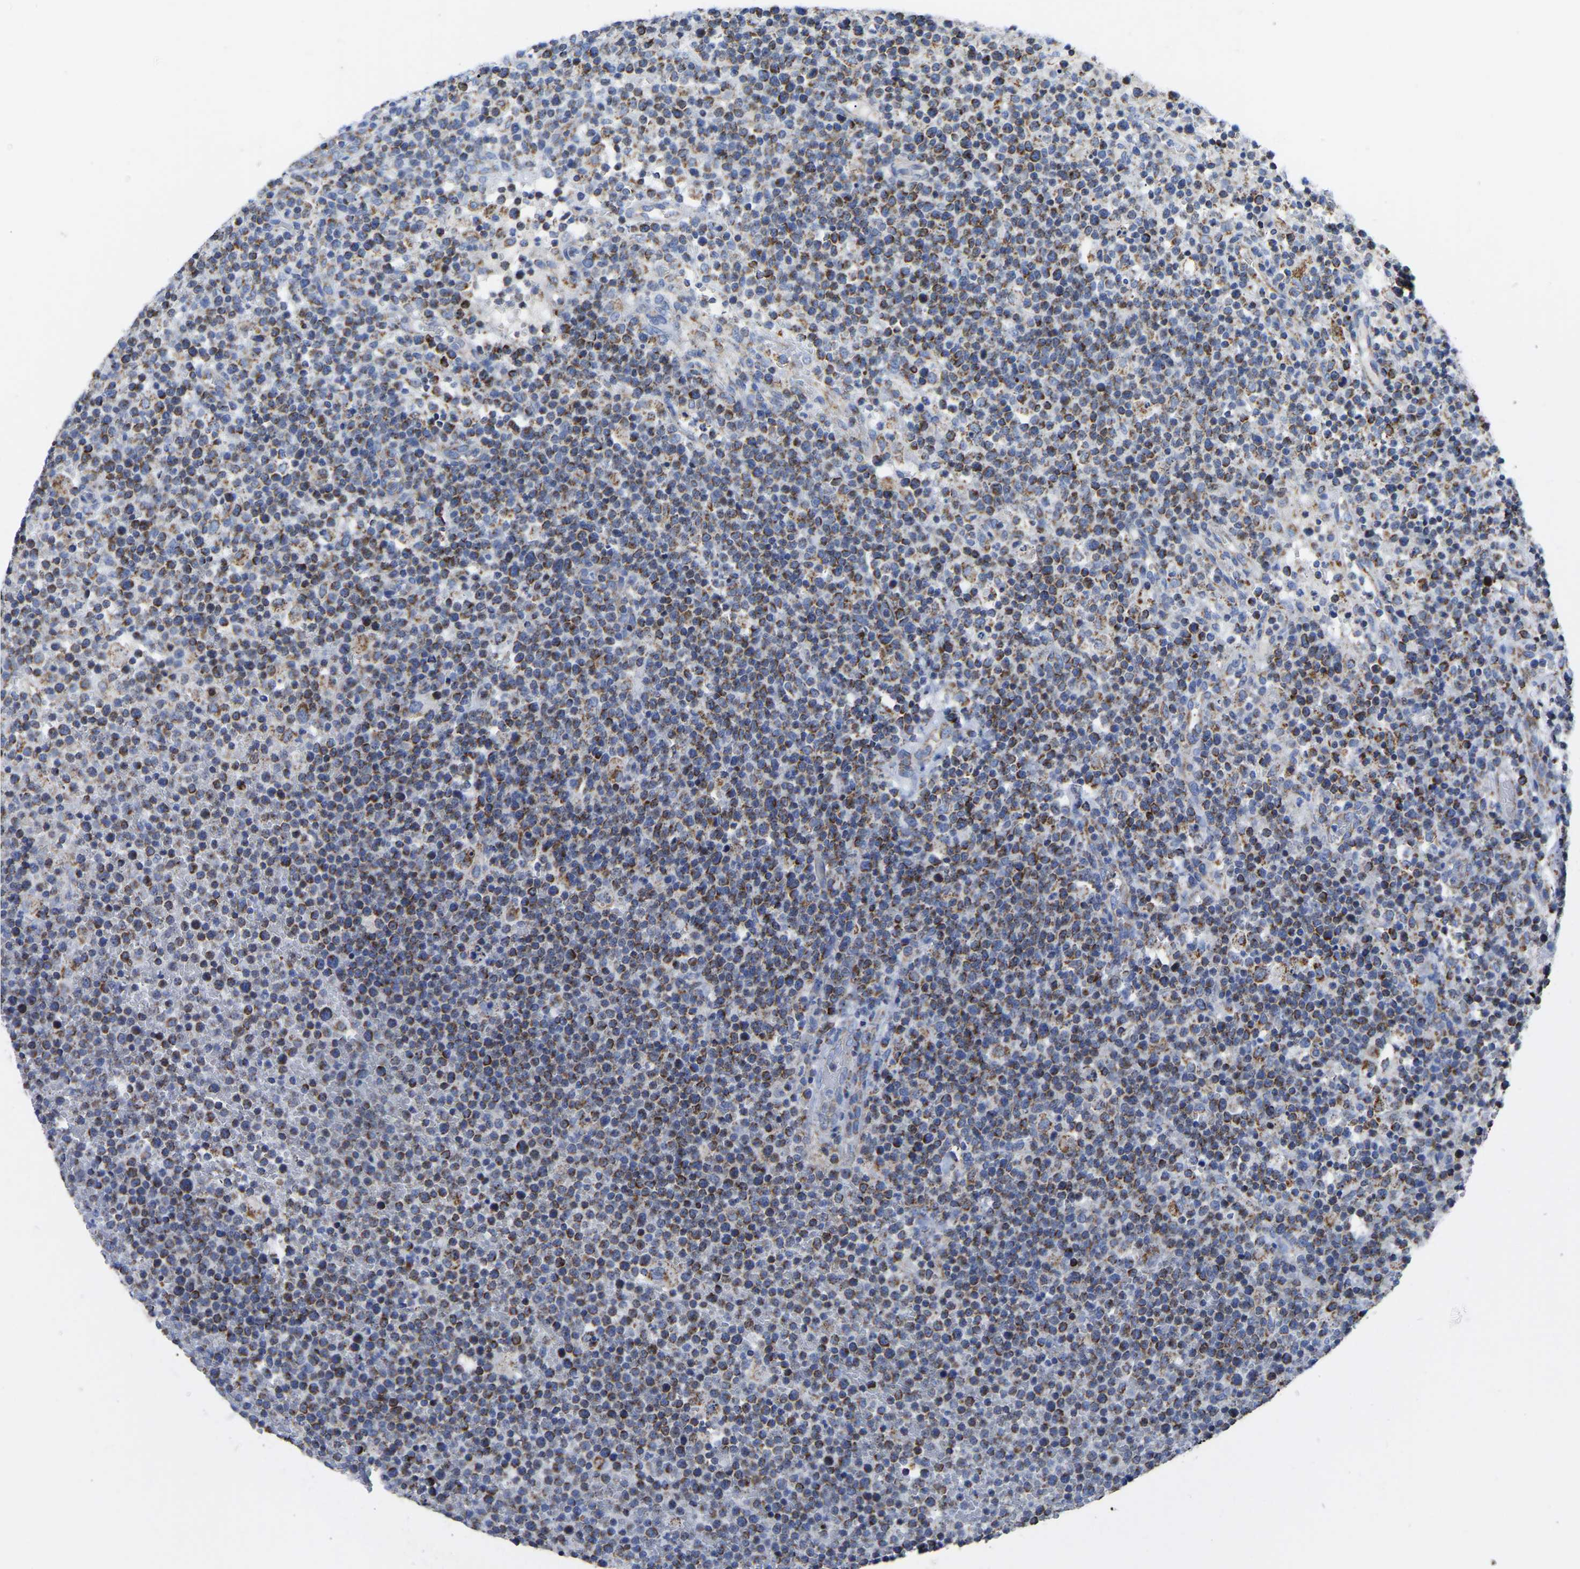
{"staining": {"intensity": "strong", "quantity": ">75%", "location": "cytoplasmic/membranous"}, "tissue": "lymphoma", "cell_type": "Tumor cells", "image_type": "cancer", "snomed": [{"axis": "morphology", "description": "Malignant lymphoma, non-Hodgkin's type, High grade"}, {"axis": "topography", "description": "Lymph node"}], "caption": "This photomicrograph demonstrates immunohistochemistry staining of human lymphoma, with high strong cytoplasmic/membranous staining in approximately >75% of tumor cells.", "gene": "ETFA", "patient": {"sex": "male", "age": 61}}